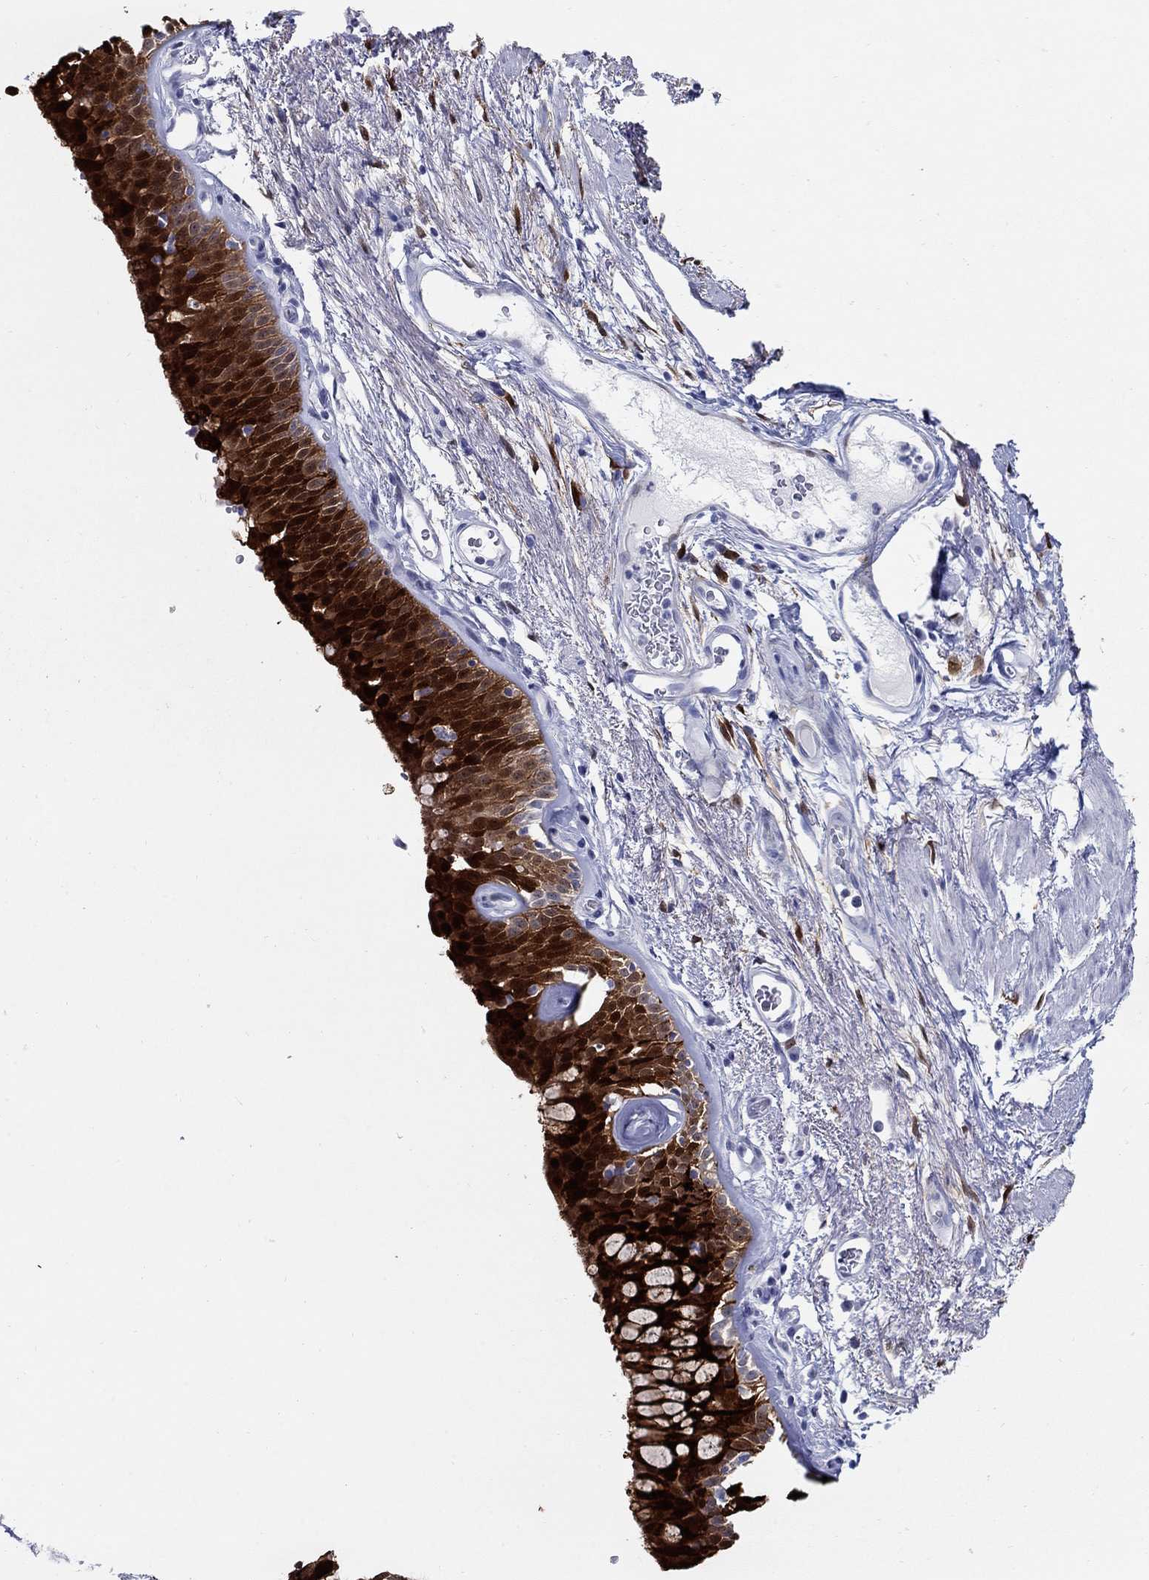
{"staining": {"intensity": "strong", "quantity": "25%-75%", "location": "cytoplasmic/membranous,nuclear"}, "tissue": "bronchus", "cell_type": "Respiratory epithelial cells", "image_type": "normal", "snomed": [{"axis": "morphology", "description": "Normal tissue, NOS"}, {"axis": "topography", "description": "Bronchus"}, {"axis": "topography", "description": "Lung"}], "caption": "Unremarkable bronchus shows strong cytoplasmic/membranous,nuclear positivity in approximately 25%-75% of respiratory epithelial cells.", "gene": "AKR1C1", "patient": {"sex": "female", "age": 57}}